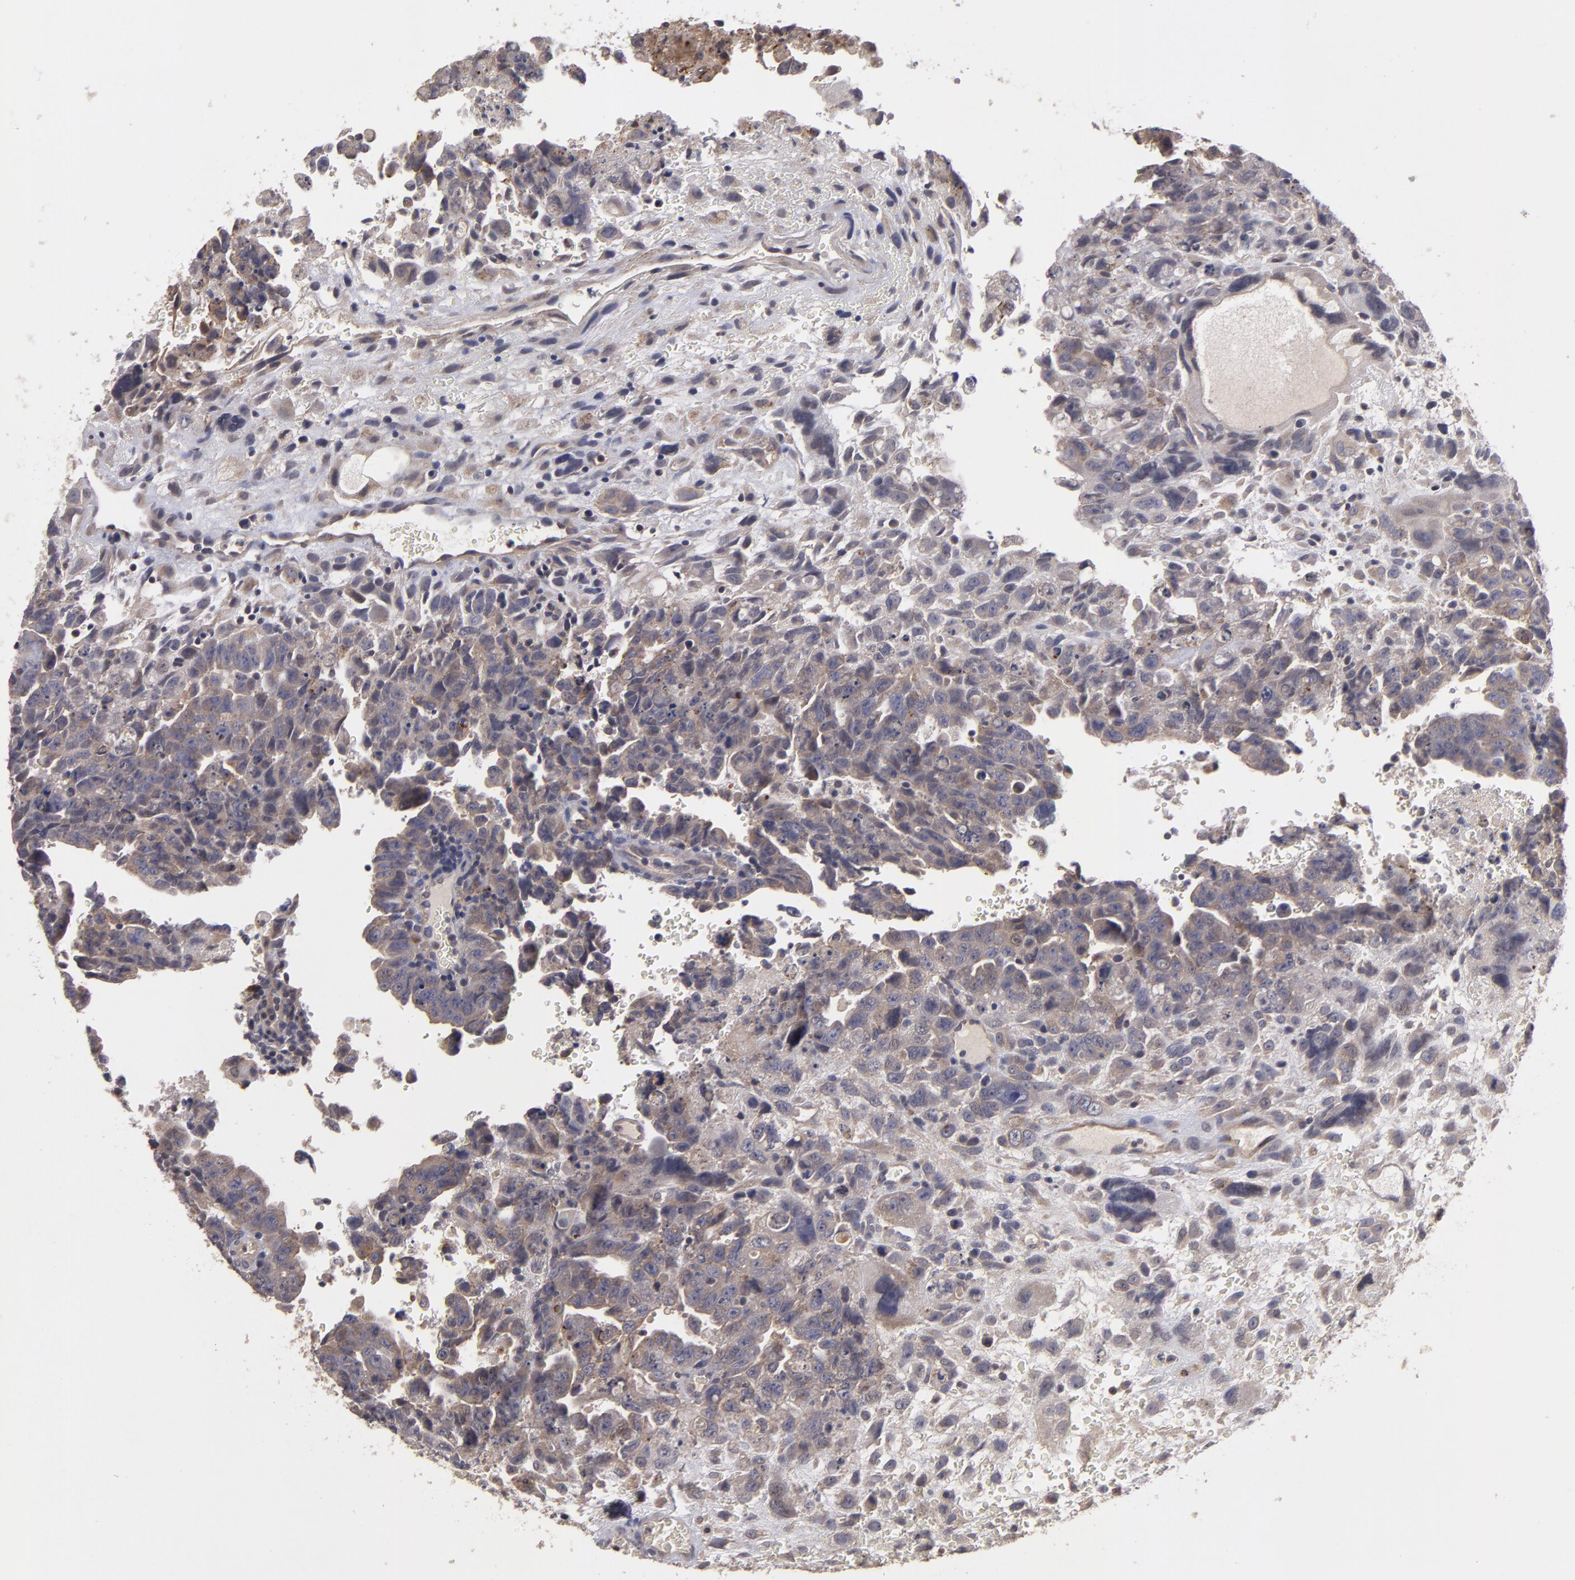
{"staining": {"intensity": "weak", "quantity": ">75%", "location": "cytoplasmic/membranous"}, "tissue": "testis cancer", "cell_type": "Tumor cells", "image_type": "cancer", "snomed": [{"axis": "morphology", "description": "Carcinoma, Embryonal, NOS"}, {"axis": "topography", "description": "Testis"}], "caption": "A low amount of weak cytoplasmic/membranous expression is appreciated in about >75% of tumor cells in testis cancer tissue. (Stains: DAB in brown, nuclei in blue, Microscopy: brightfield microscopy at high magnification).", "gene": "CTSO", "patient": {"sex": "male", "age": 28}}